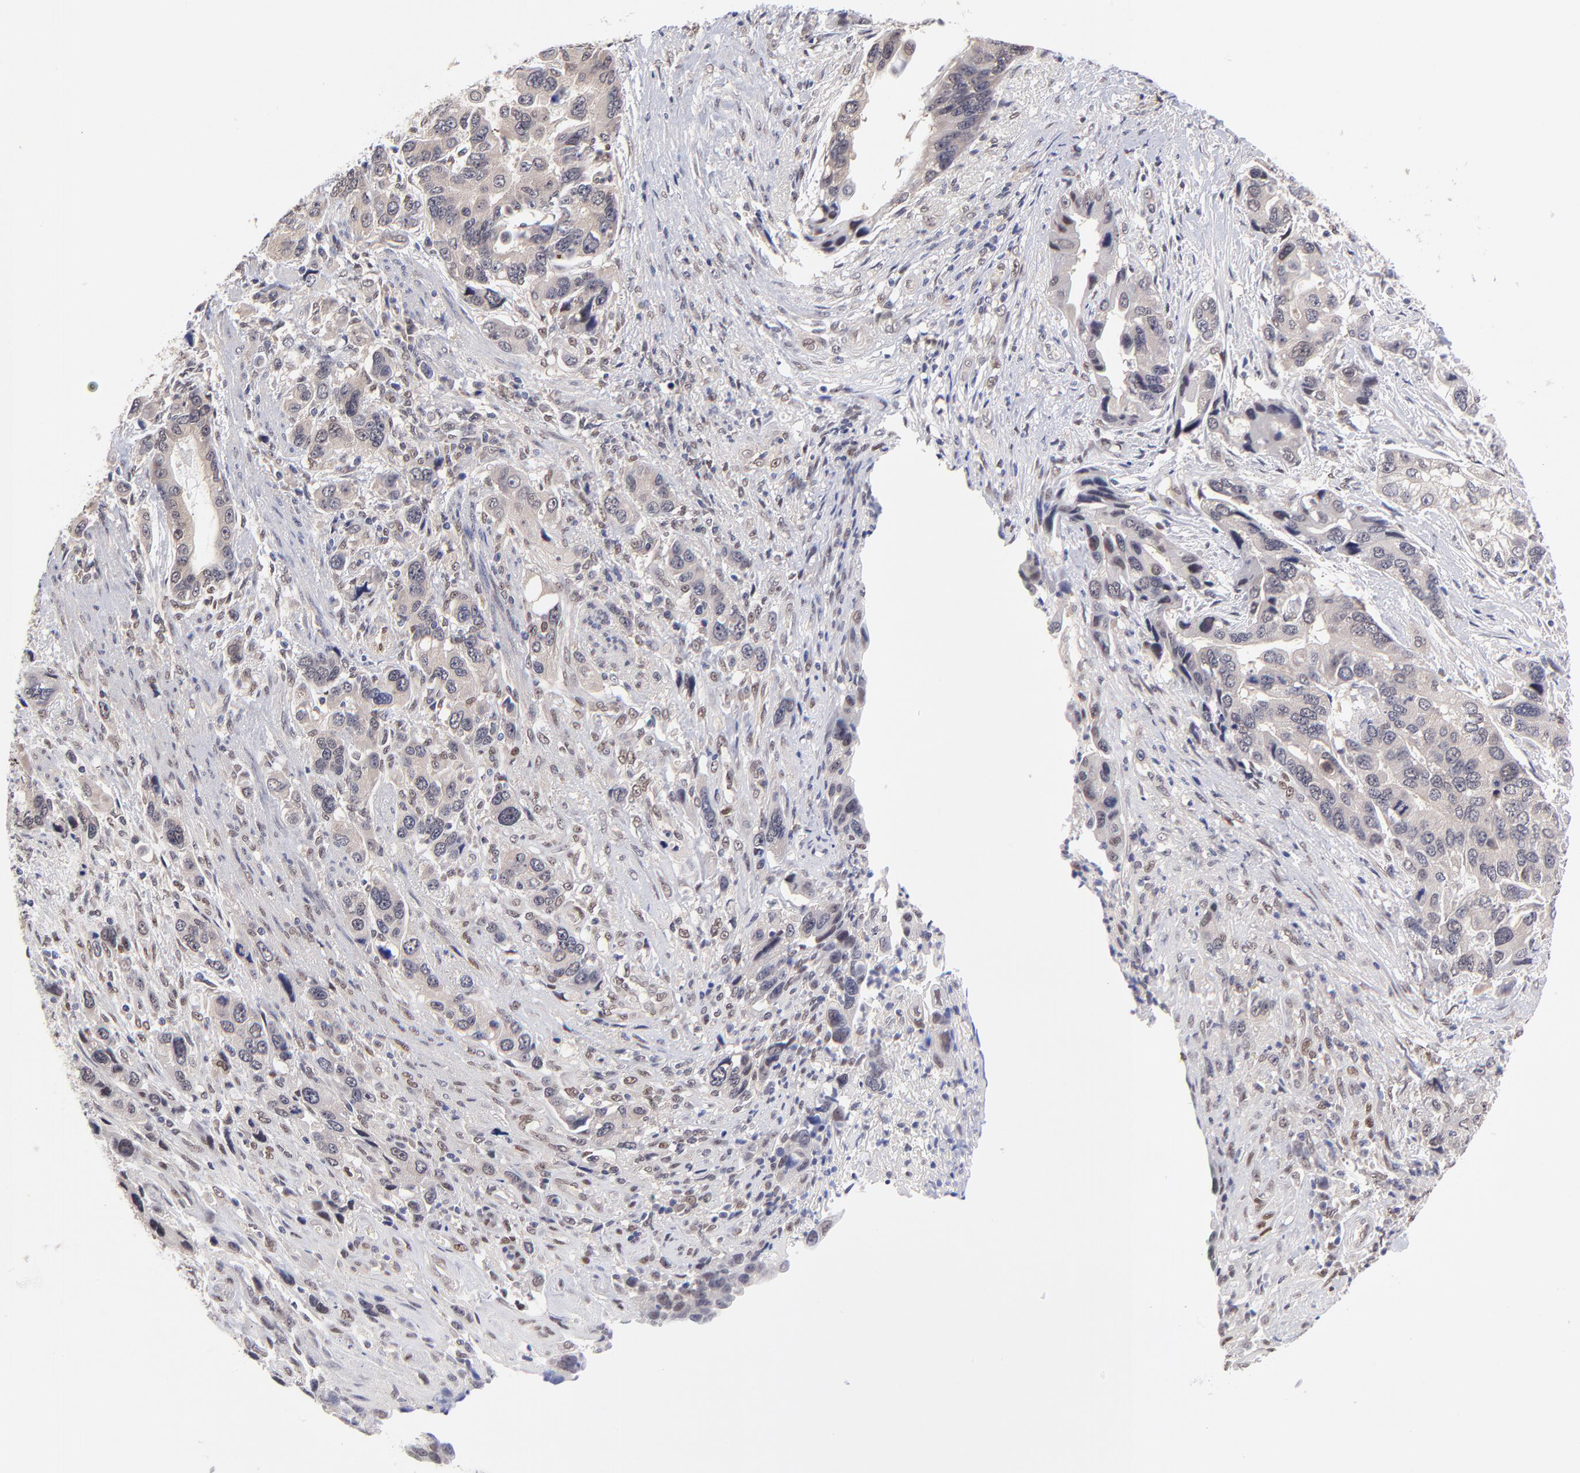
{"staining": {"intensity": "weak", "quantity": ">75%", "location": "cytoplasmic/membranous"}, "tissue": "stomach cancer", "cell_type": "Tumor cells", "image_type": "cancer", "snomed": [{"axis": "morphology", "description": "Adenocarcinoma, NOS"}, {"axis": "topography", "description": "Stomach, lower"}], "caption": "Immunohistochemical staining of stomach cancer reveals low levels of weak cytoplasmic/membranous staining in about >75% of tumor cells. Using DAB (3,3'-diaminobenzidine) (brown) and hematoxylin (blue) stains, captured at high magnification using brightfield microscopy.", "gene": "UBE2E3", "patient": {"sex": "female", "age": 93}}